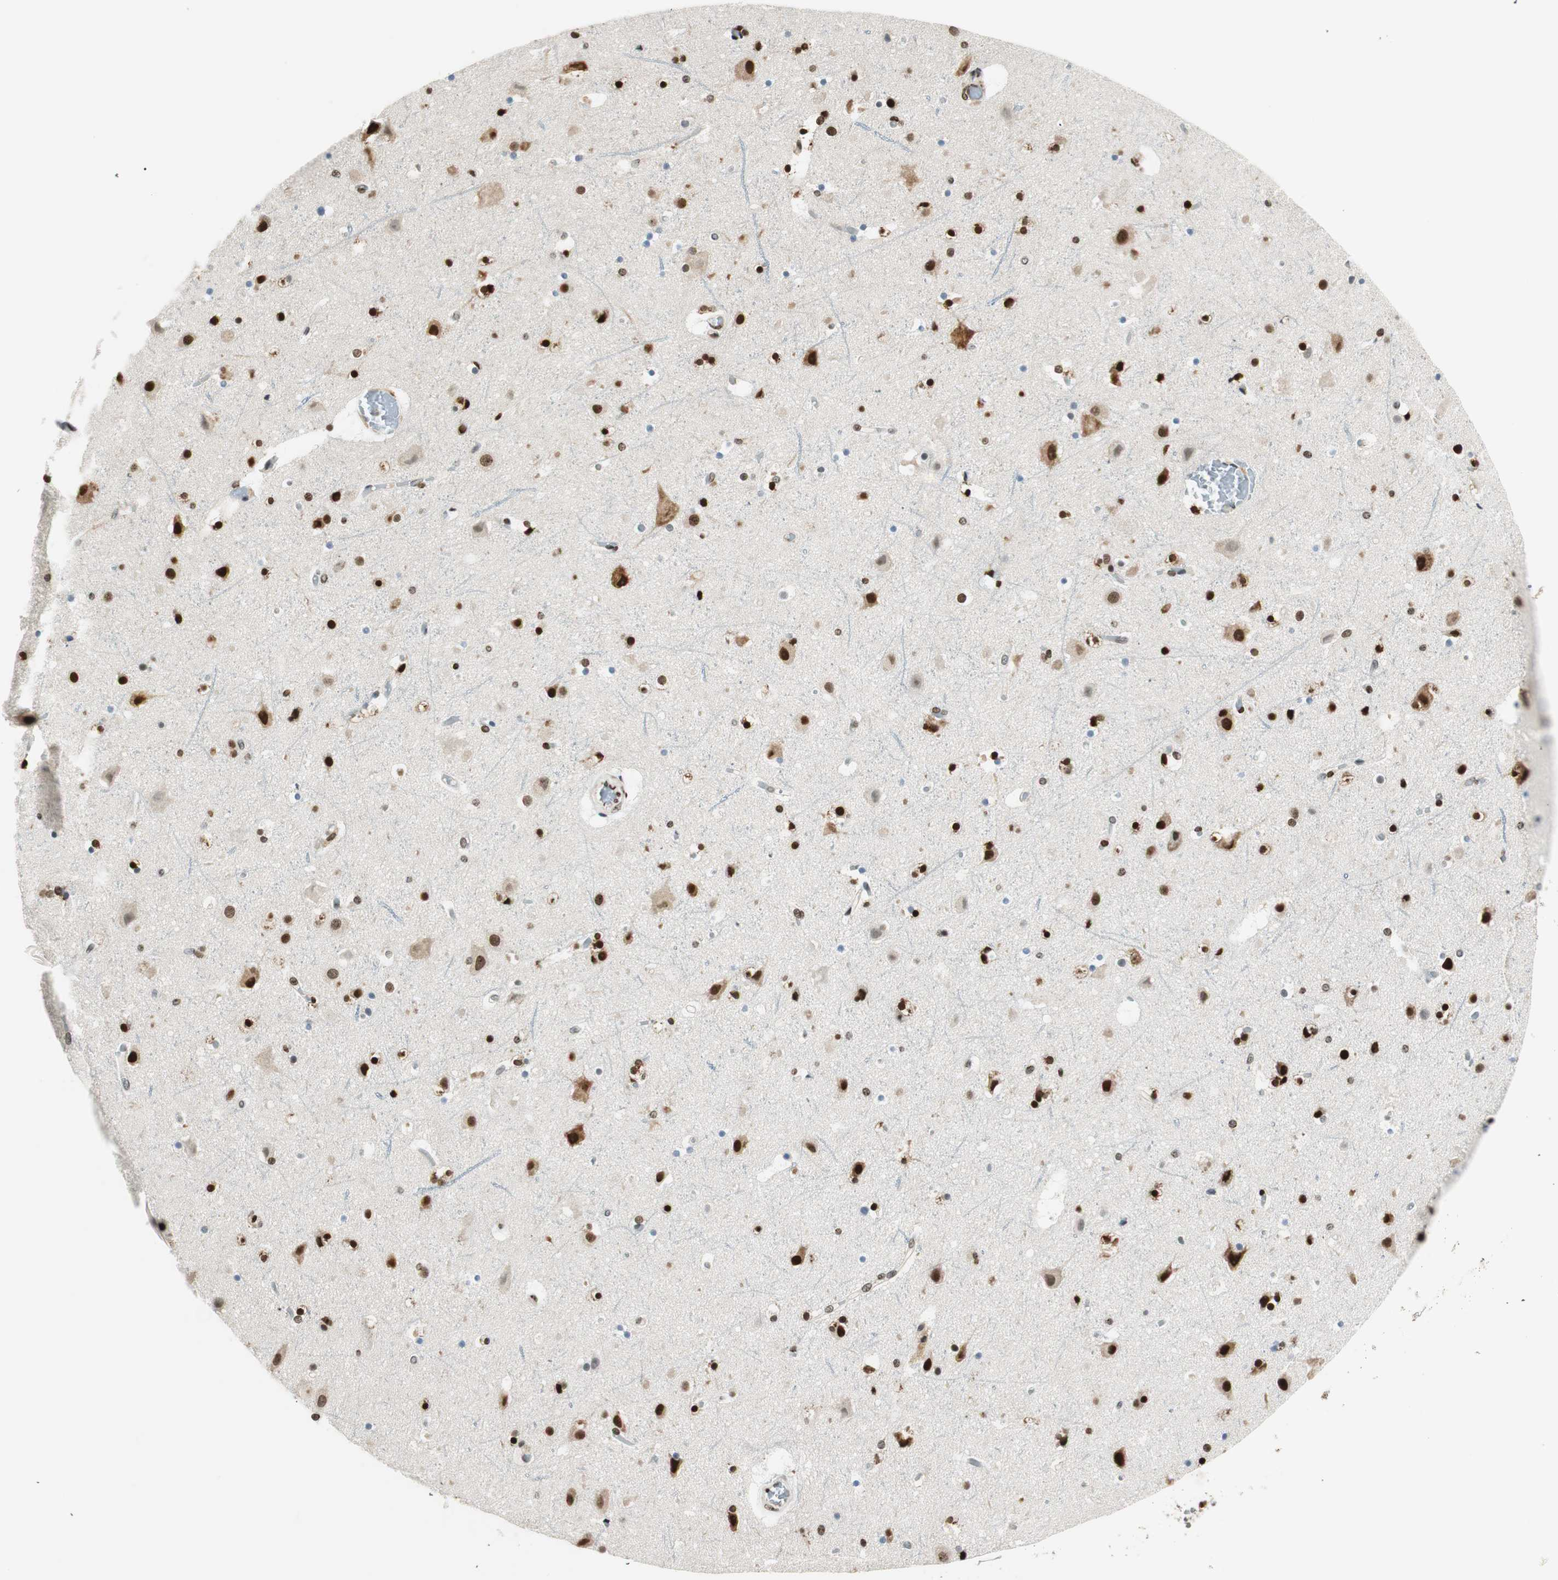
{"staining": {"intensity": "moderate", "quantity": ">75%", "location": "nuclear"}, "tissue": "cerebral cortex", "cell_type": "Endothelial cells", "image_type": "normal", "snomed": [{"axis": "morphology", "description": "Normal tissue, NOS"}, {"axis": "topography", "description": "Cerebral cortex"}], "caption": "The photomicrograph demonstrates a brown stain indicating the presence of a protein in the nuclear of endothelial cells in cerebral cortex.", "gene": "RING1", "patient": {"sex": "male", "age": 45}}